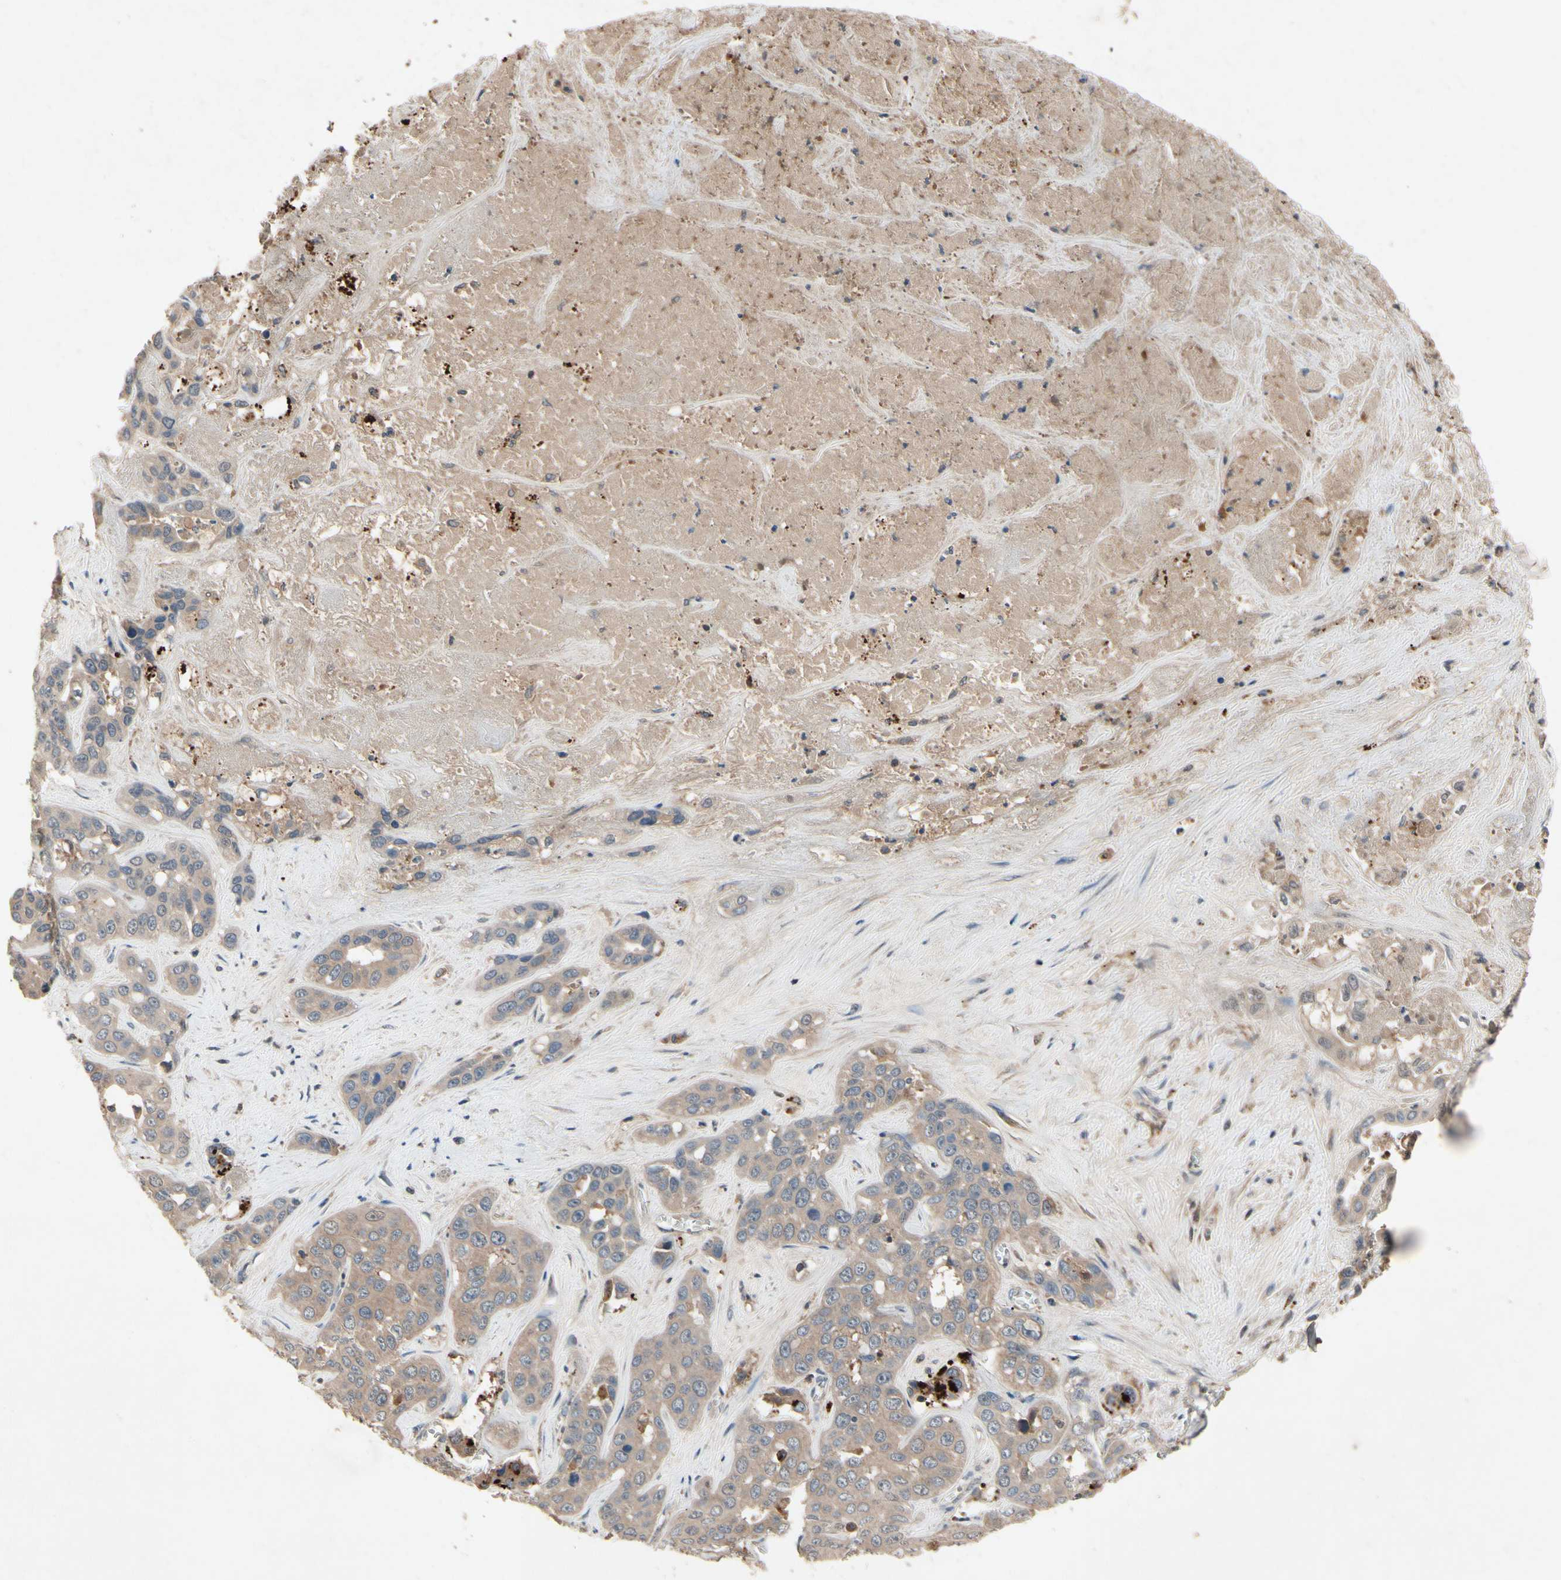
{"staining": {"intensity": "weak", "quantity": ">75%", "location": "cytoplasmic/membranous"}, "tissue": "liver cancer", "cell_type": "Tumor cells", "image_type": "cancer", "snomed": [{"axis": "morphology", "description": "Cholangiocarcinoma"}, {"axis": "topography", "description": "Liver"}], "caption": "Brown immunohistochemical staining in human liver cancer displays weak cytoplasmic/membranous expression in approximately >75% of tumor cells.", "gene": "IL1RL1", "patient": {"sex": "female", "age": 52}}